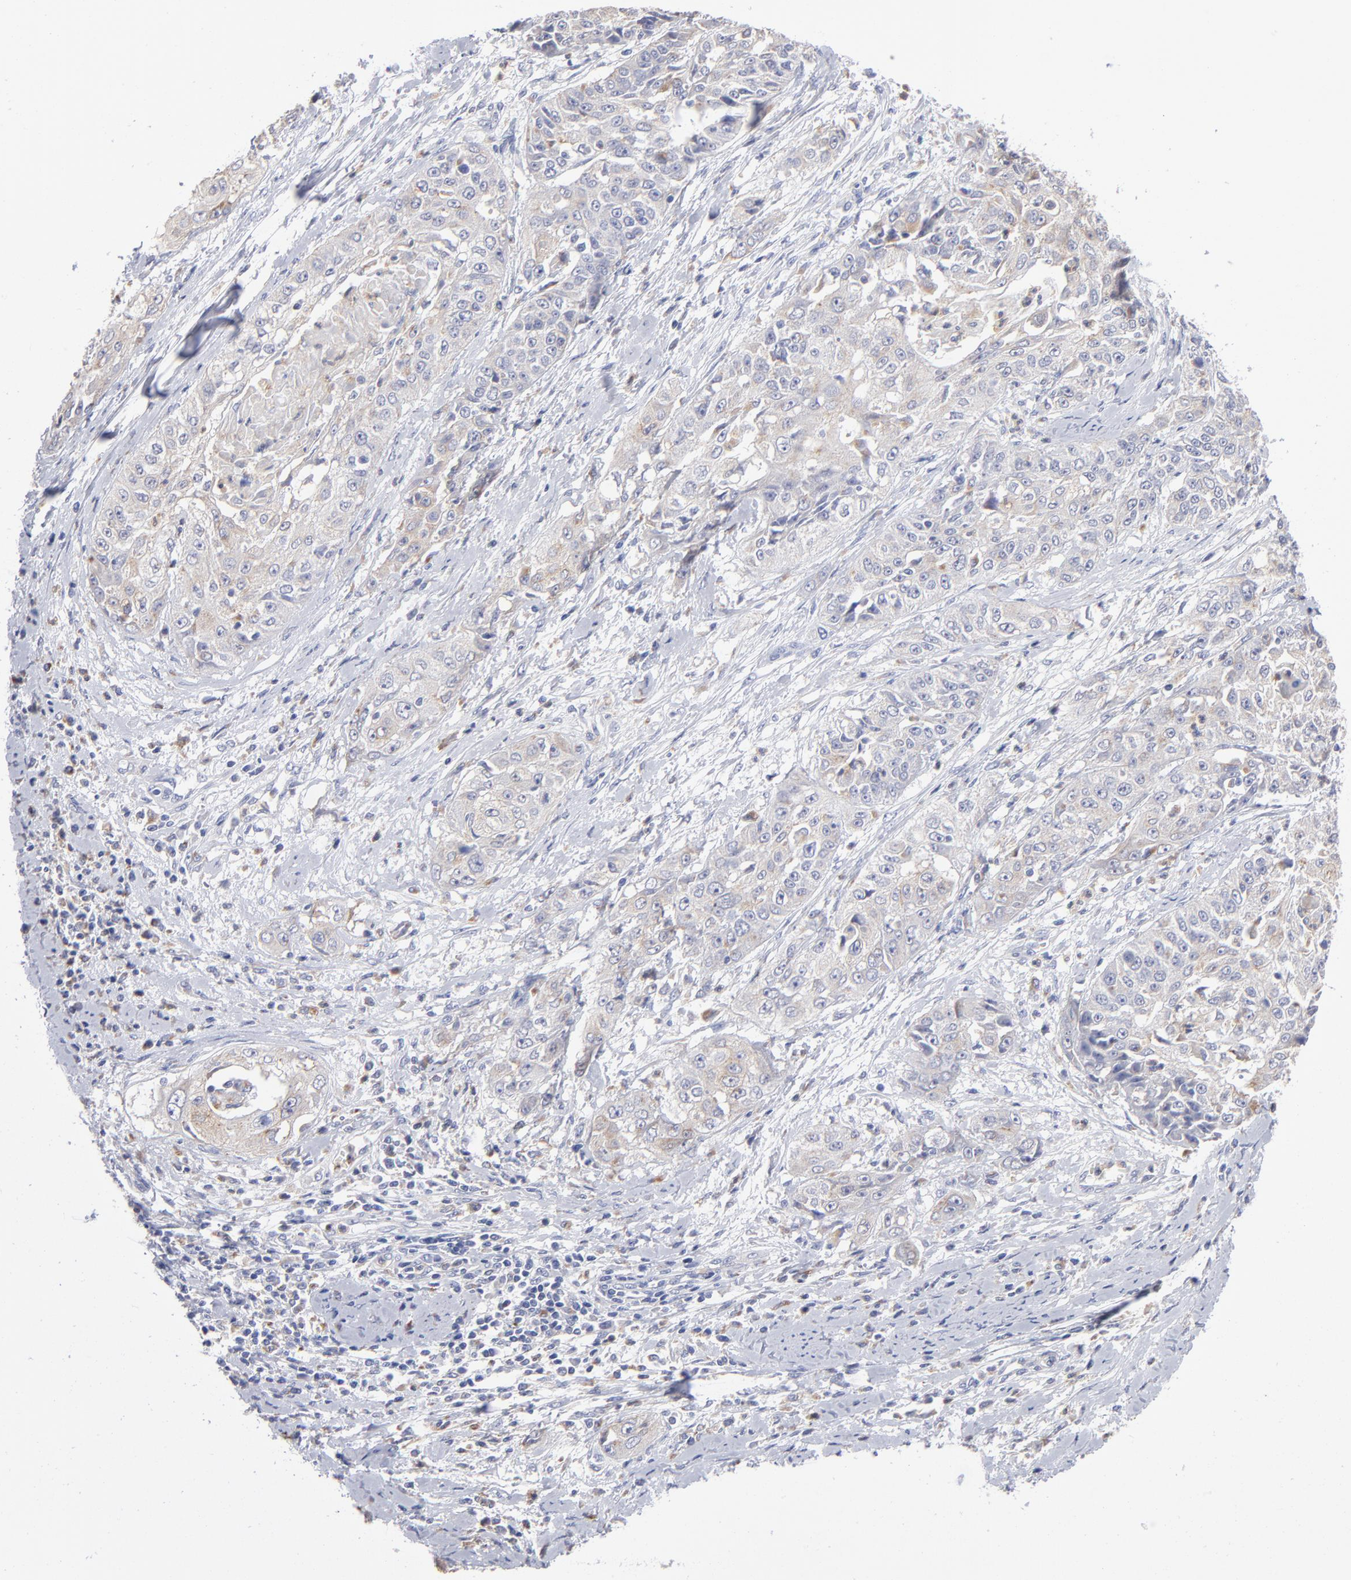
{"staining": {"intensity": "weak", "quantity": "25%-75%", "location": "cytoplasmic/membranous"}, "tissue": "cervical cancer", "cell_type": "Tumor cells", "image_type": "cancer", "snomed": [{"axis": "morphology", "description": "Squamous cell carcinoma, NOS"}, {"axis": "topography", "description": "Cervix"}], "caption": "Protein expression analysis of cervical cancer (squamous cell carcinoma) demonstrates weak cytoplasmic/membranous staining in approximately 25%-75% of tumor cells. The staining is performed using DAB (3,3'-diaminobenzidine) brown chromogen to label protein expression. The nuclei are counter-stained blue using hematoxylin.", "gene": "RRAGB", "patient": {"sex": "female", "age": 64}}